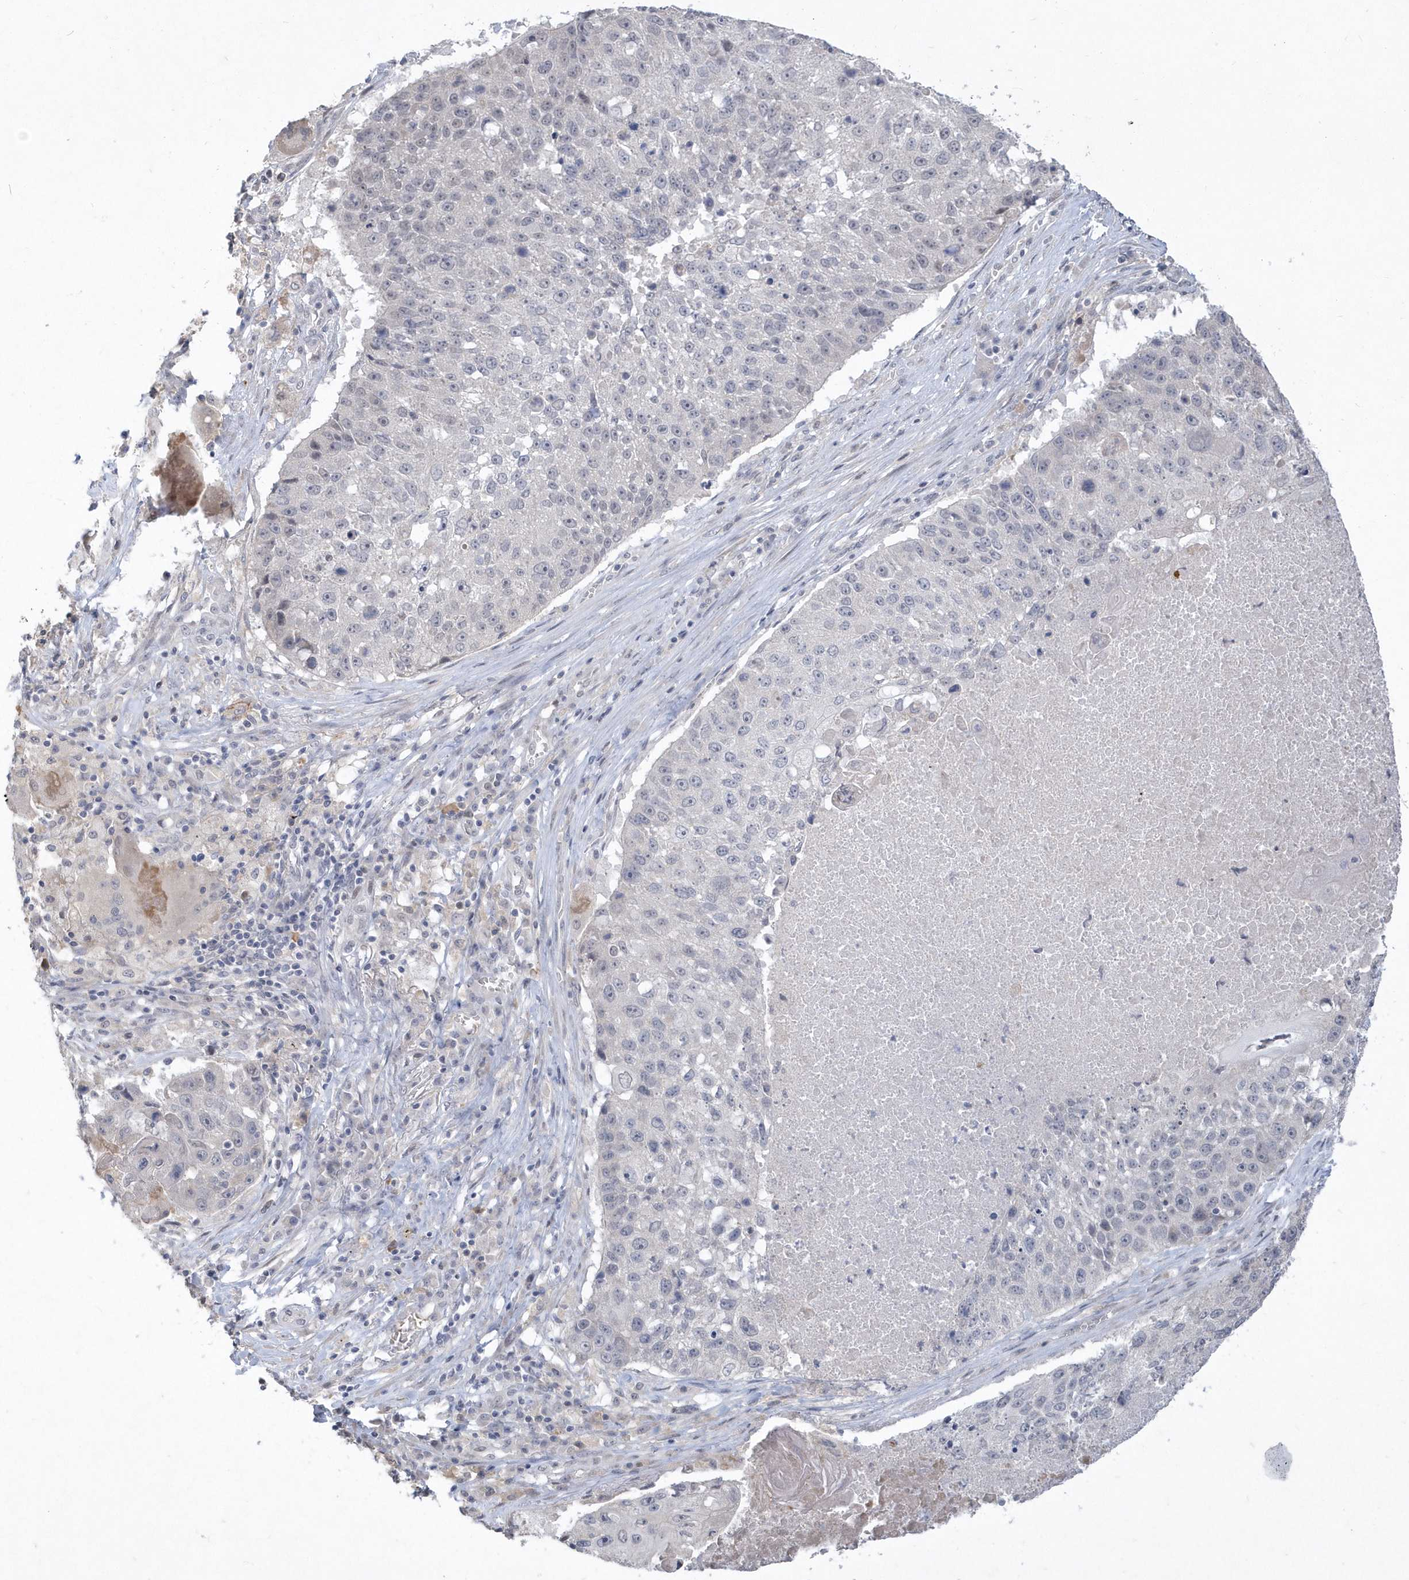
{"staining": {"intensity": "negative", "quantity": "none", "location": "none"}, "tissue": "lung cancer", "cell_type": "Tumor cells", "image_type": "cancer", "snomed": [{"axis": "morphology", "description": "Squamous cell carcinoma, NOS"}, {"axis": "topography", "description": "Lung"}], "caption": "Image shows no significant protein staining in tumor cells of lung cancer.", "gene": "TSPEAR", "patient": {"sex": "male", "age": 61}}